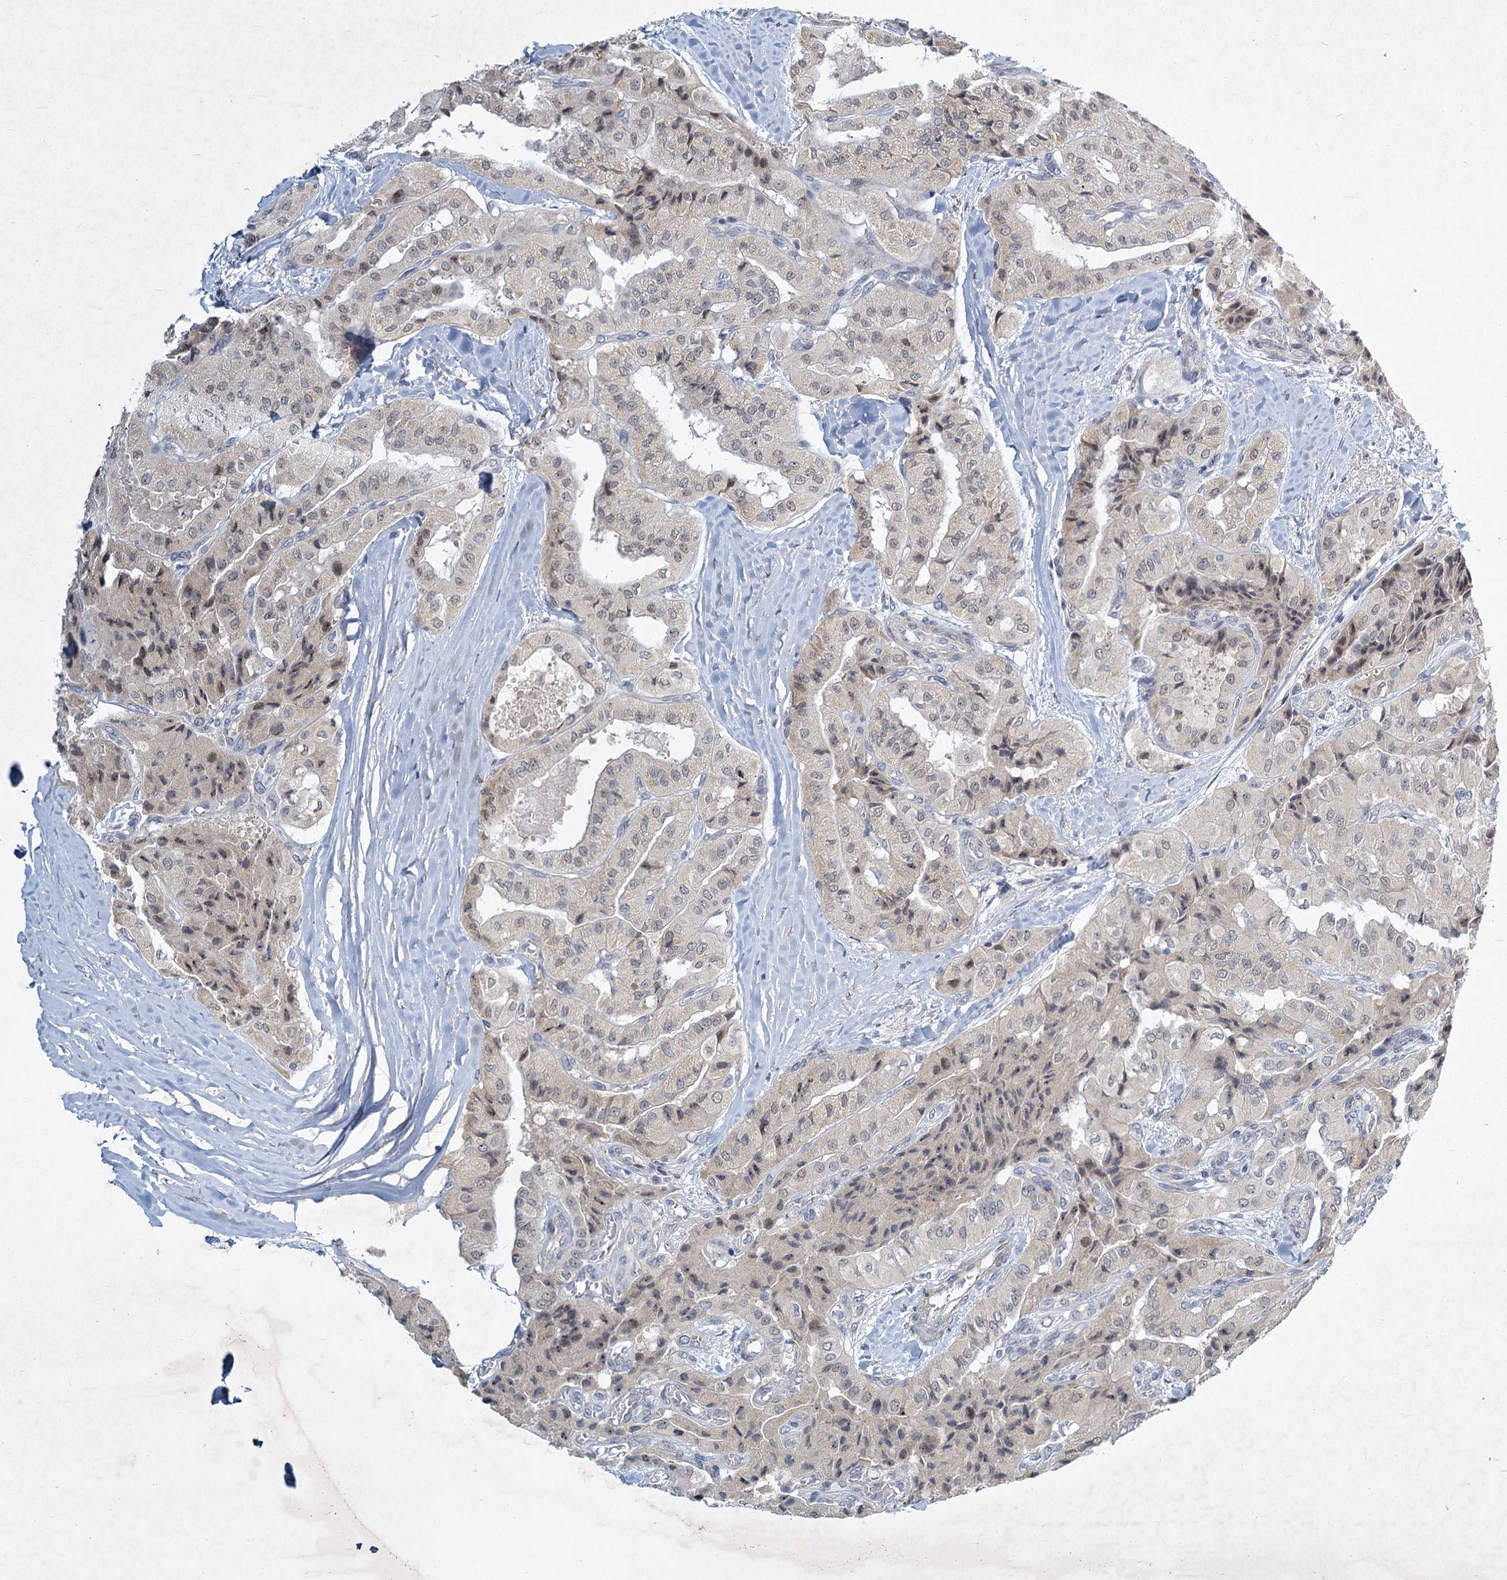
{"staining": {"intensity": "negative", "quantity": "none", "location": "none"}, "tissue": "thyroid cancer", "cell_type": "Tumor cells", "image_type": "cancer", "snomed": [{"axis": "morphology", "description": "Papillary adenocarcinoma, NOS"}, {"axis": "topography", "description": "Thyroid gland"}], "caption": "Immunohistochemical staining of thyroid cancer demonstrates no significant staining in tumor cells.", "gene": "STAP1", "patient": {"sex": "female", "age": 59}}